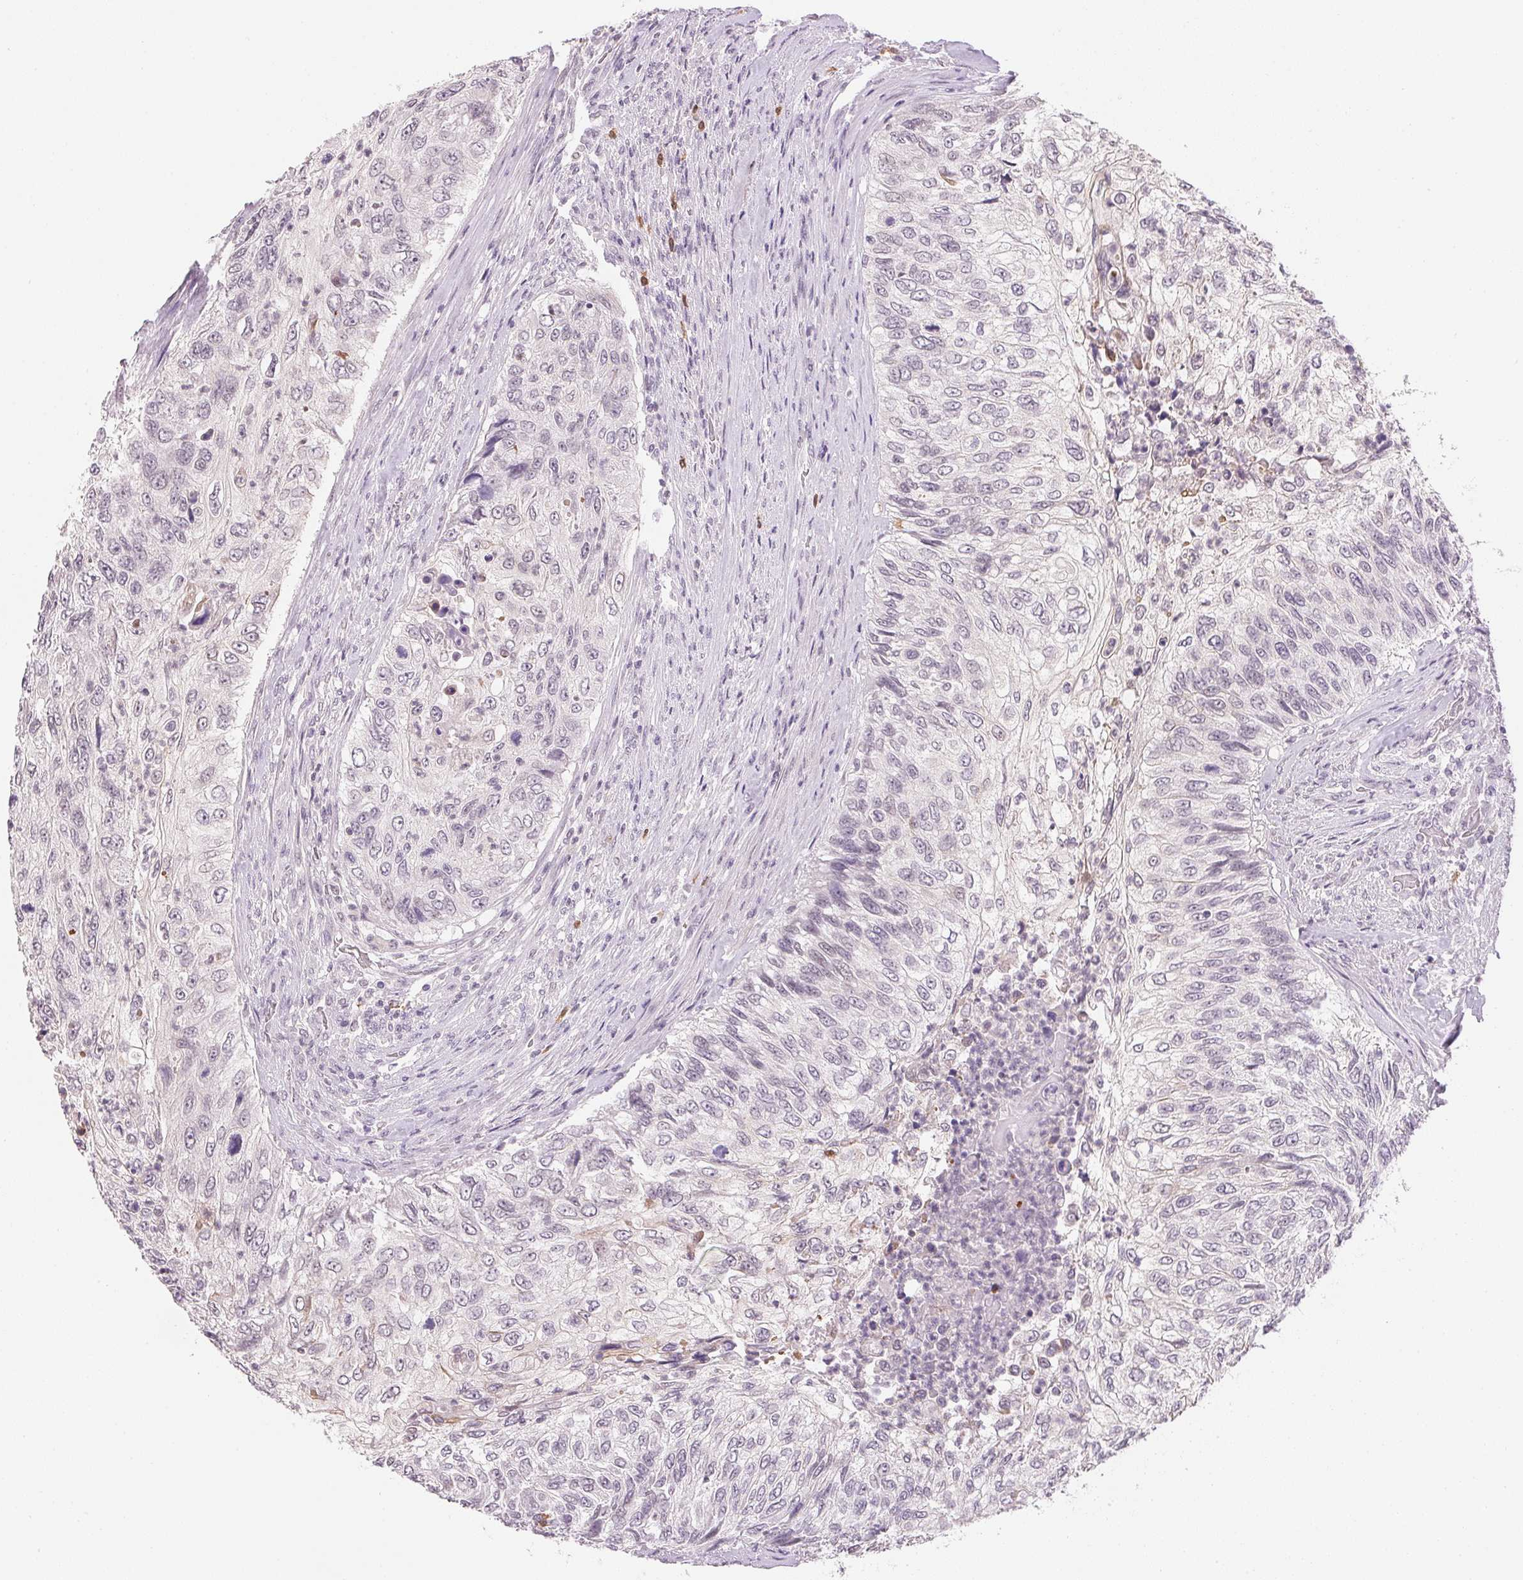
{"staining": {"intensity": "negative", "quantity": "none", "location": "none"}, "tissue": "urothelial cancer", "cell_type": "Tumor cells", "image_type": "cancer", "snomed": [{"axis": "morphology", "description": "Urothelial carcinoma, High grade"}, {"axis": "topography", "description": "Urinary bladder"}], "caption": "IHC image of neoplastic tissue: human urothelial carcinoma (high-grade) stained with DAB displays no significant protein expression in tumor cells. Brightfield microscopy of IHC stained with DAB (brown) and hematoxylin (blue), captured at high magnification.", "gene": "FNDC4", "patient": {"sex": "female", "age": 60}}